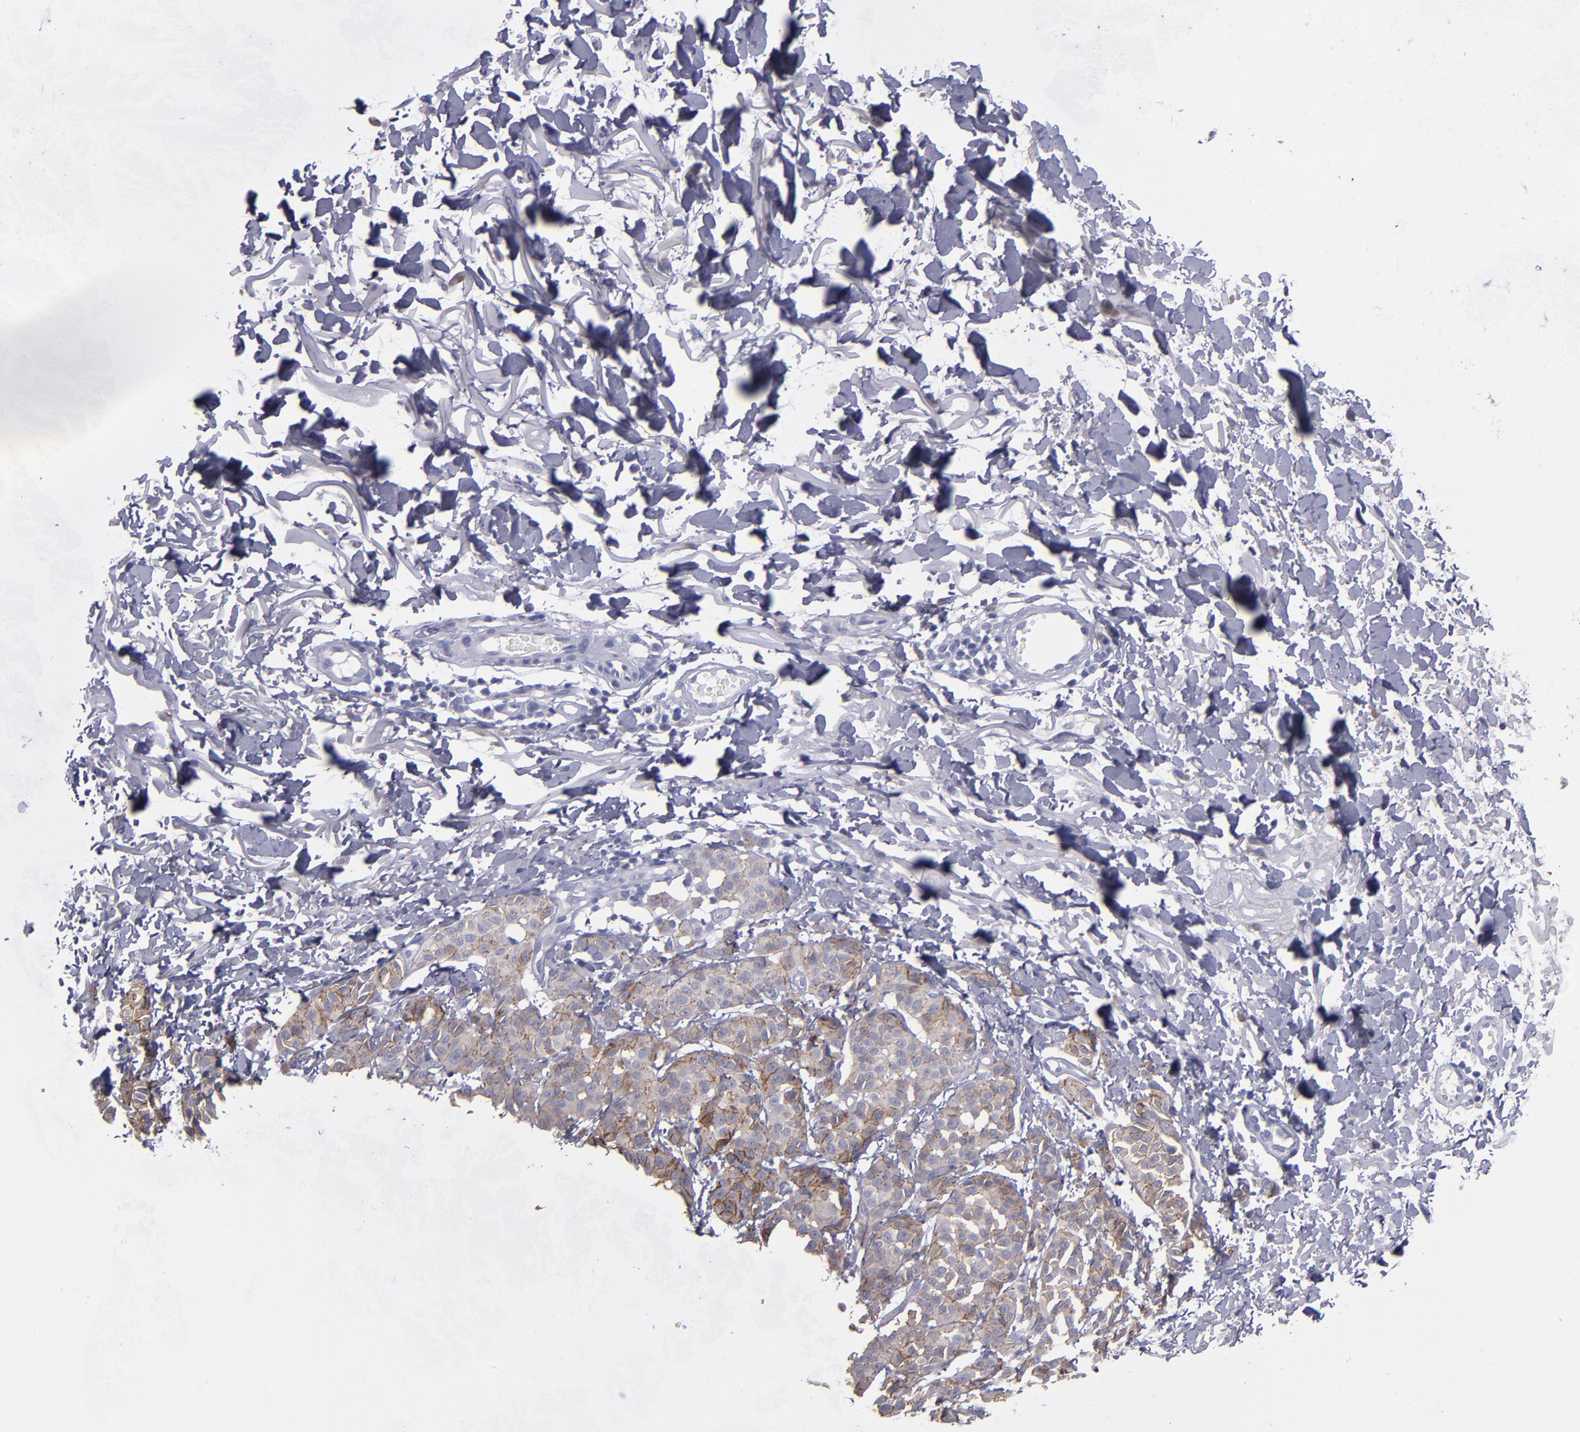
{"staining": {"intensity": "strong", "quantity": ">75%", "location": "cytoplasmic/membranous"}, "tissue": "melanoma", "cell_type": "Tumor cells", "image_type": "cancer", "snomed": [{"axis": "morphology", "description": "Malignant melanoma, NOS"}, {"axis": "topography", "description": "Skin"}], "caption": "Brown immunohistochemical staining in melanoma shows strong cytoplasmic/membranous expression in approximately >75% of tumor cells. (brown staining indicates protein expression, while blue staining denotes nuclei).", "gene": "CDH3", "patient": {"sex": "male", "age": 76}}